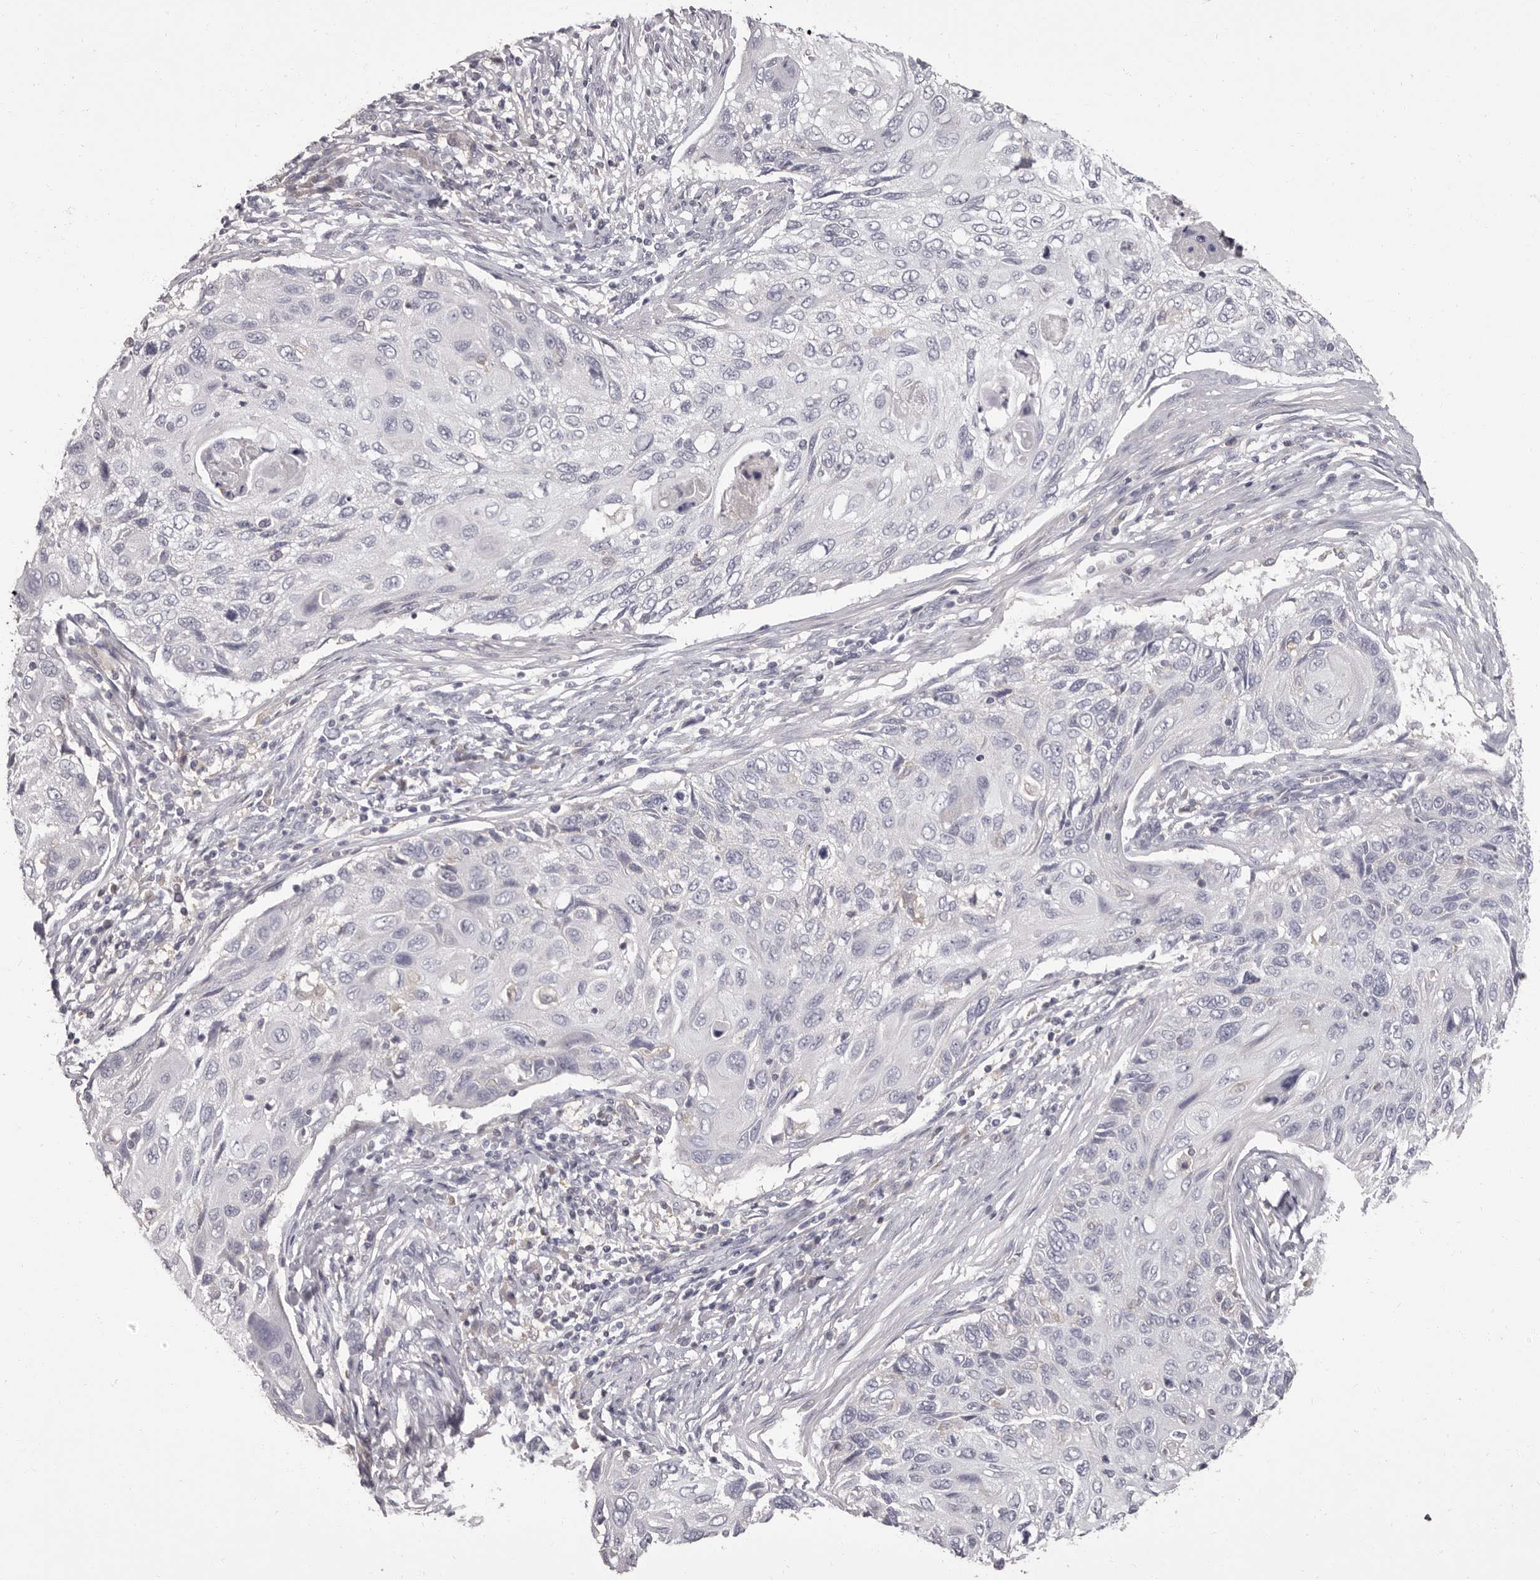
{"staining": {"intensity": "negative", "quantity": "none", "location": "none"}, "tissue": "cervical cancer", "cell_type": "Tumor cells", "image_type": "cancer", "snomed": [{"axis": "morphology", "description": "Squamous cell carcinoma, NOS"}, {"axis": "topography", "description": "Cervix"}], "caption": "Photomicrograph shows no protein expression in tumor cells of cervical squamous cell carcinoma tissue.", "gene": "APEH", "patient": {"sex": "female", "age": 70}}